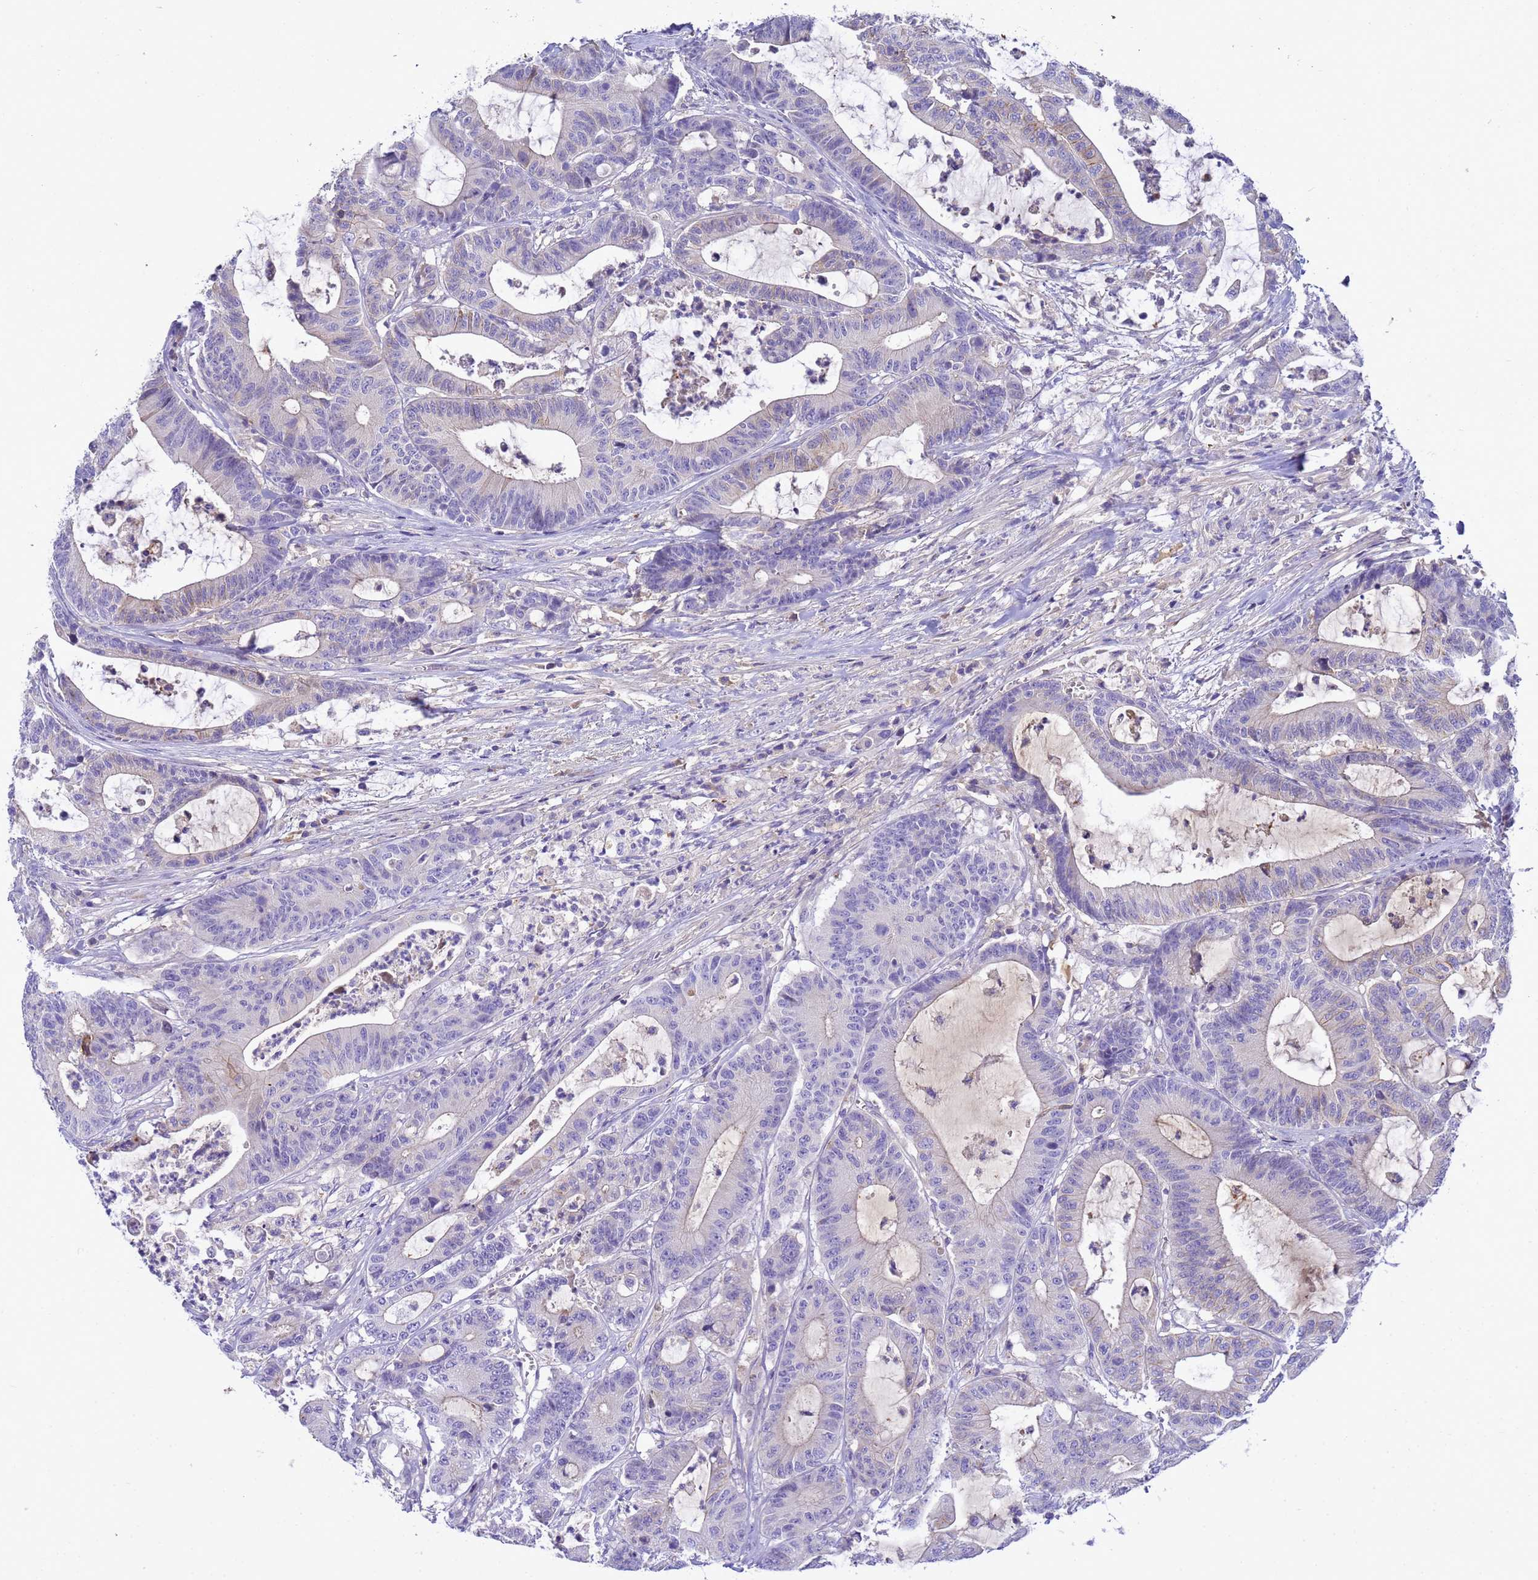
{"staining": {"intensity": "moderate", "quantity": "<25%", "location": "cytoplasmic/membranous"}, "tissue": "colorectal cancer", "cell_type": "Tumor cells", "image_type": "cancer", "snomed": [{"axis": "morphology", "description": "Adenocarcinoma, NOS"}, {"axis": "topography", "description": "Colon"}], "caption": "Immunohistochemical staining of adenocarcinoma (colorectal) shows low levels of moderate cytoplasmic/membranous protein expression in approximately <25% of tumor cells.", "gene": "TBCD", "patient": {"sex": "female", "age": 84}}